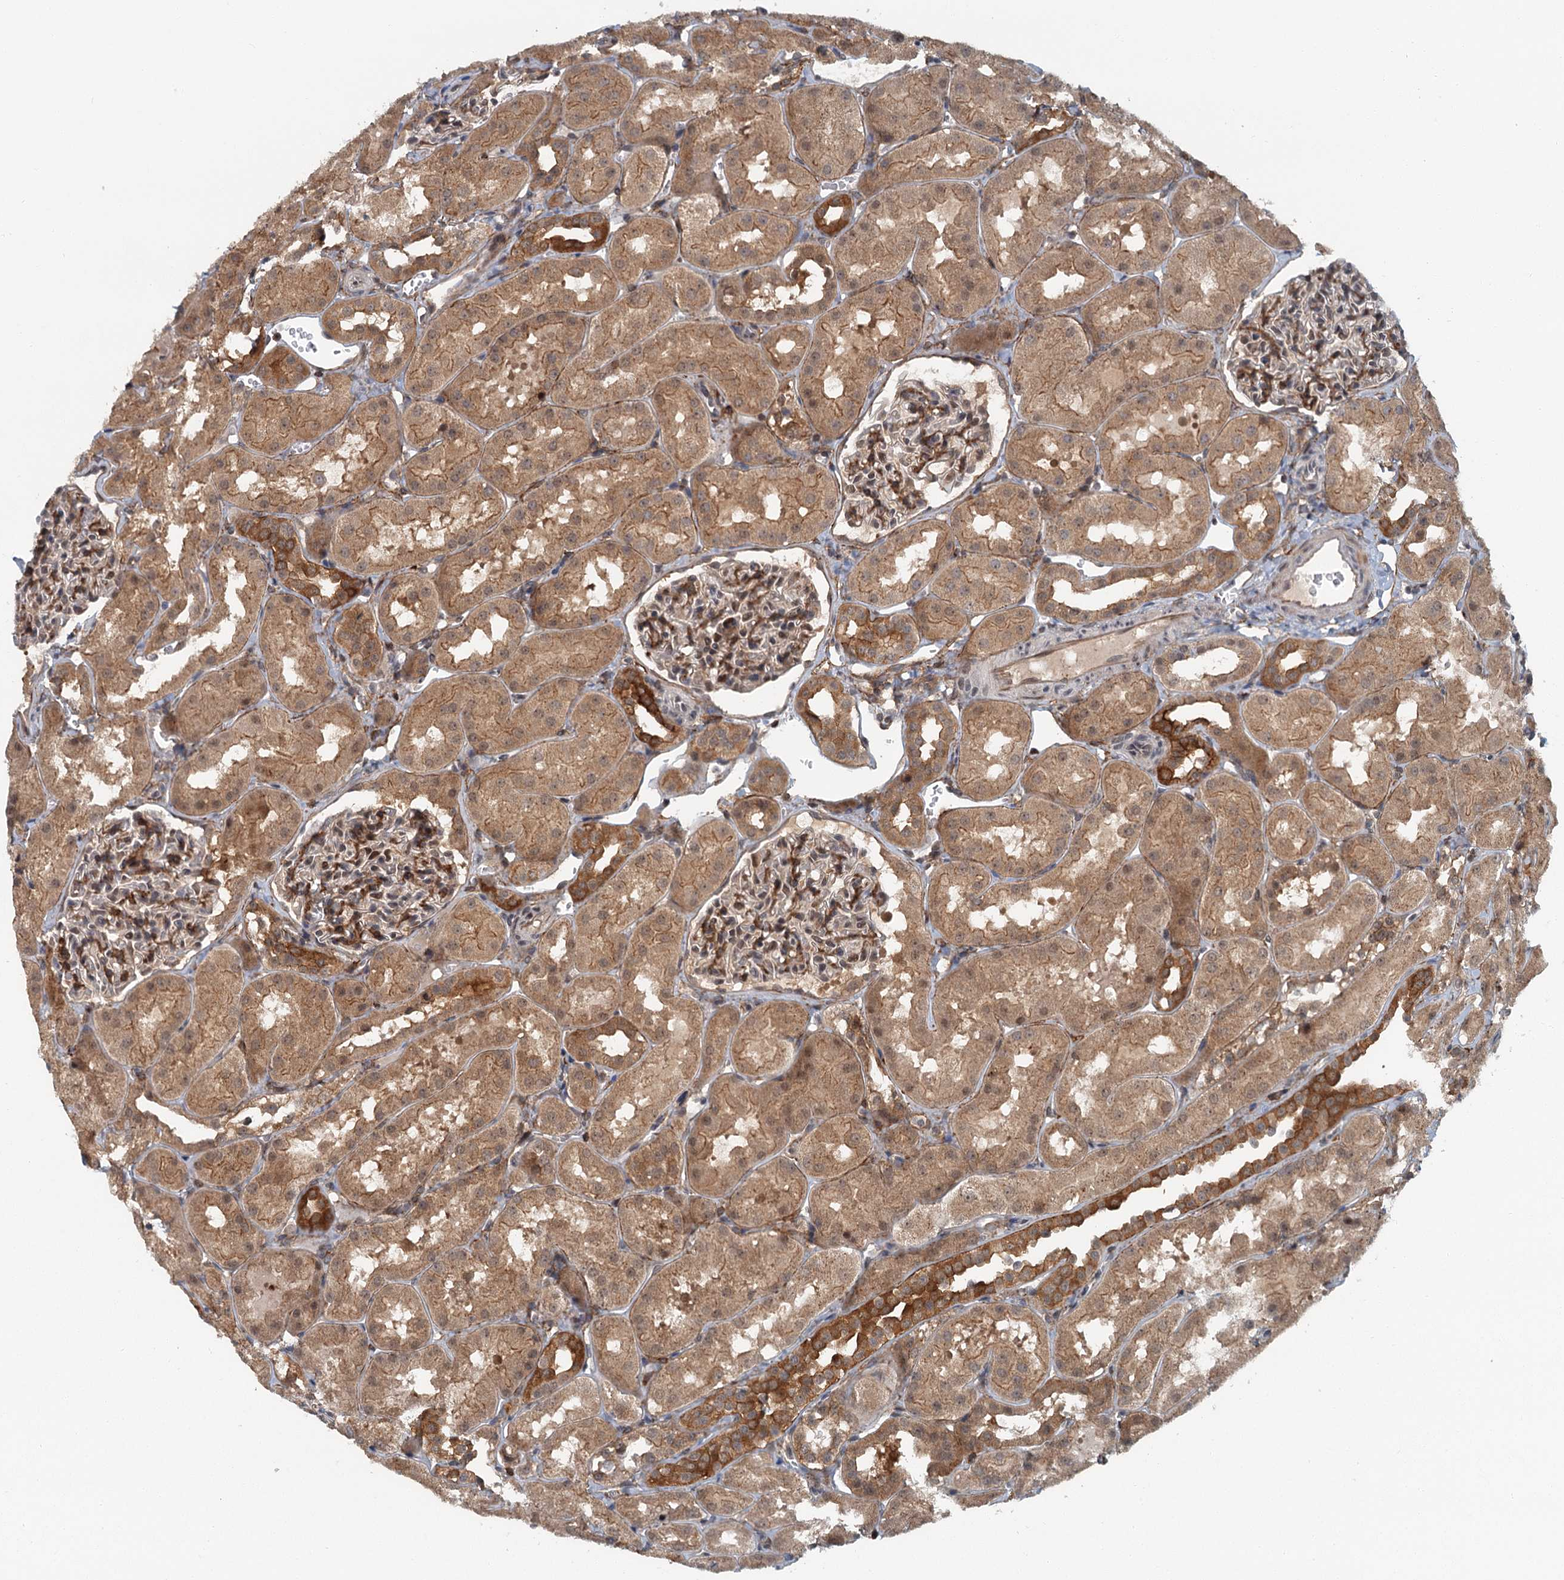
{"staining": {"intensity": "strong", "quantity": "25%-75%", "location": "cytoplasmic/membranous"}, "tissue": "kidney", "cell_type": "Cells in glomeruli", "image_type": "normal", "snomed": [{"axis": "morphology", "description": "Normal tissue, NOS"}, {"axis": "topography", "description": "Kidney"}, {"axis": "topography", "description": "Urinary bladder"}], "caption": "Normal kidney demonstrates strong cytoplasmic/membranous positivity in about 25%-75% of cells in glomeruli, visualized by immunohistochemistry. (Stains: DAB (3,3'-diaminobenzidine) in brown, nuclei in blue, Microscopy: brightfield microscopy at high magnification).", "gene": "TAS2R42", "patient": {"sex": "male", "age": 16}}